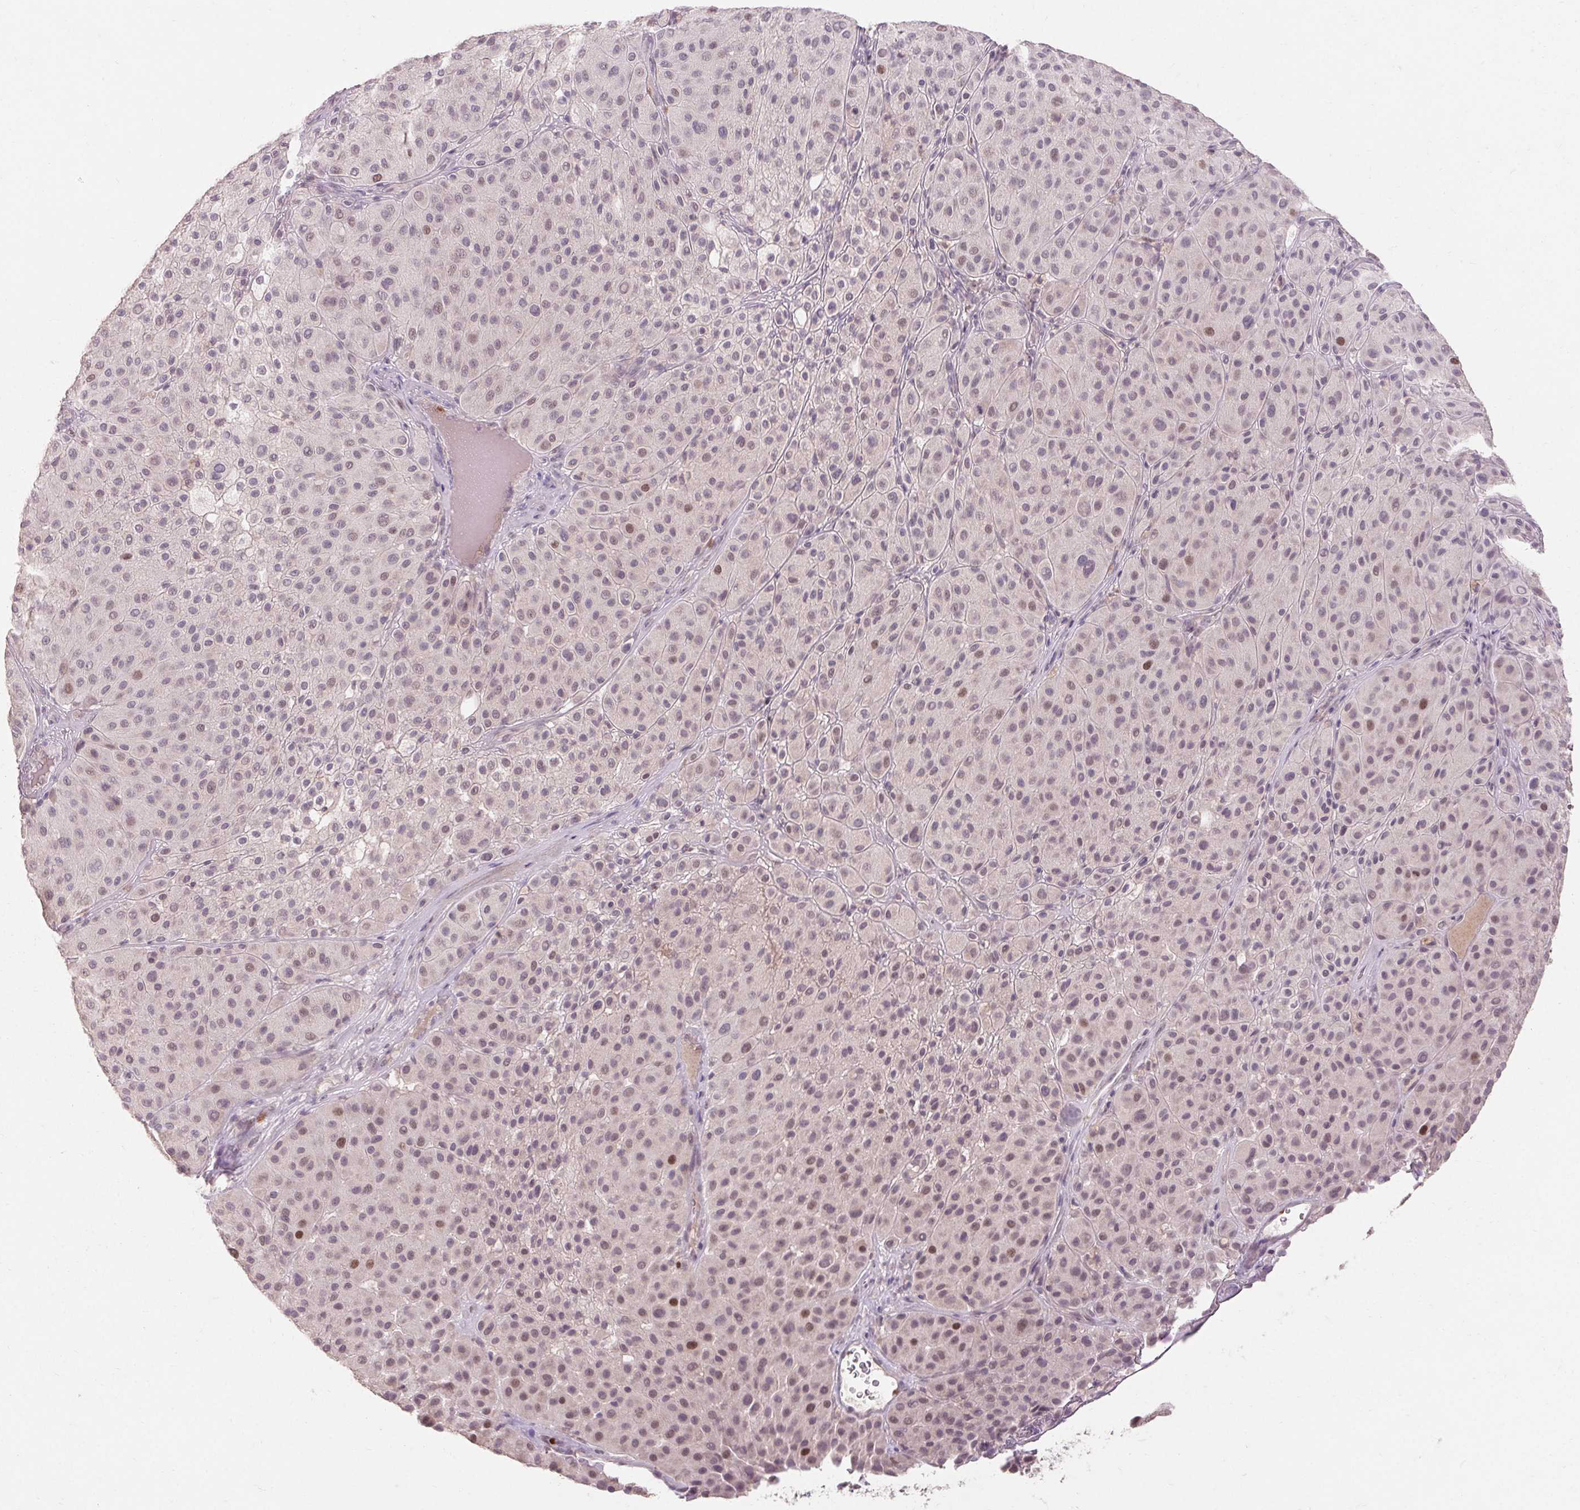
{"staining": {"intensity": "moderate", "quantity": "<25%", "location": "nuclear"}, "tissue": "melanoma", "cell_type": "Tumor cells", "image_type": "cancer", "snomed": [{"axis": "morphology", "description": "Malignant melanoma, Metastatic site"}, {"axis": "topography", "description": "Smooth muscle"}], "caption": "A histopathology image of human melanoma stained for a protein demonstrates moderate nuclear brown staining in tumor cells. (Brightfield microscopy of DAB IHC at high magnification).", "gene": "SKP2", "patient": {"sex": "male", "age": 41}}